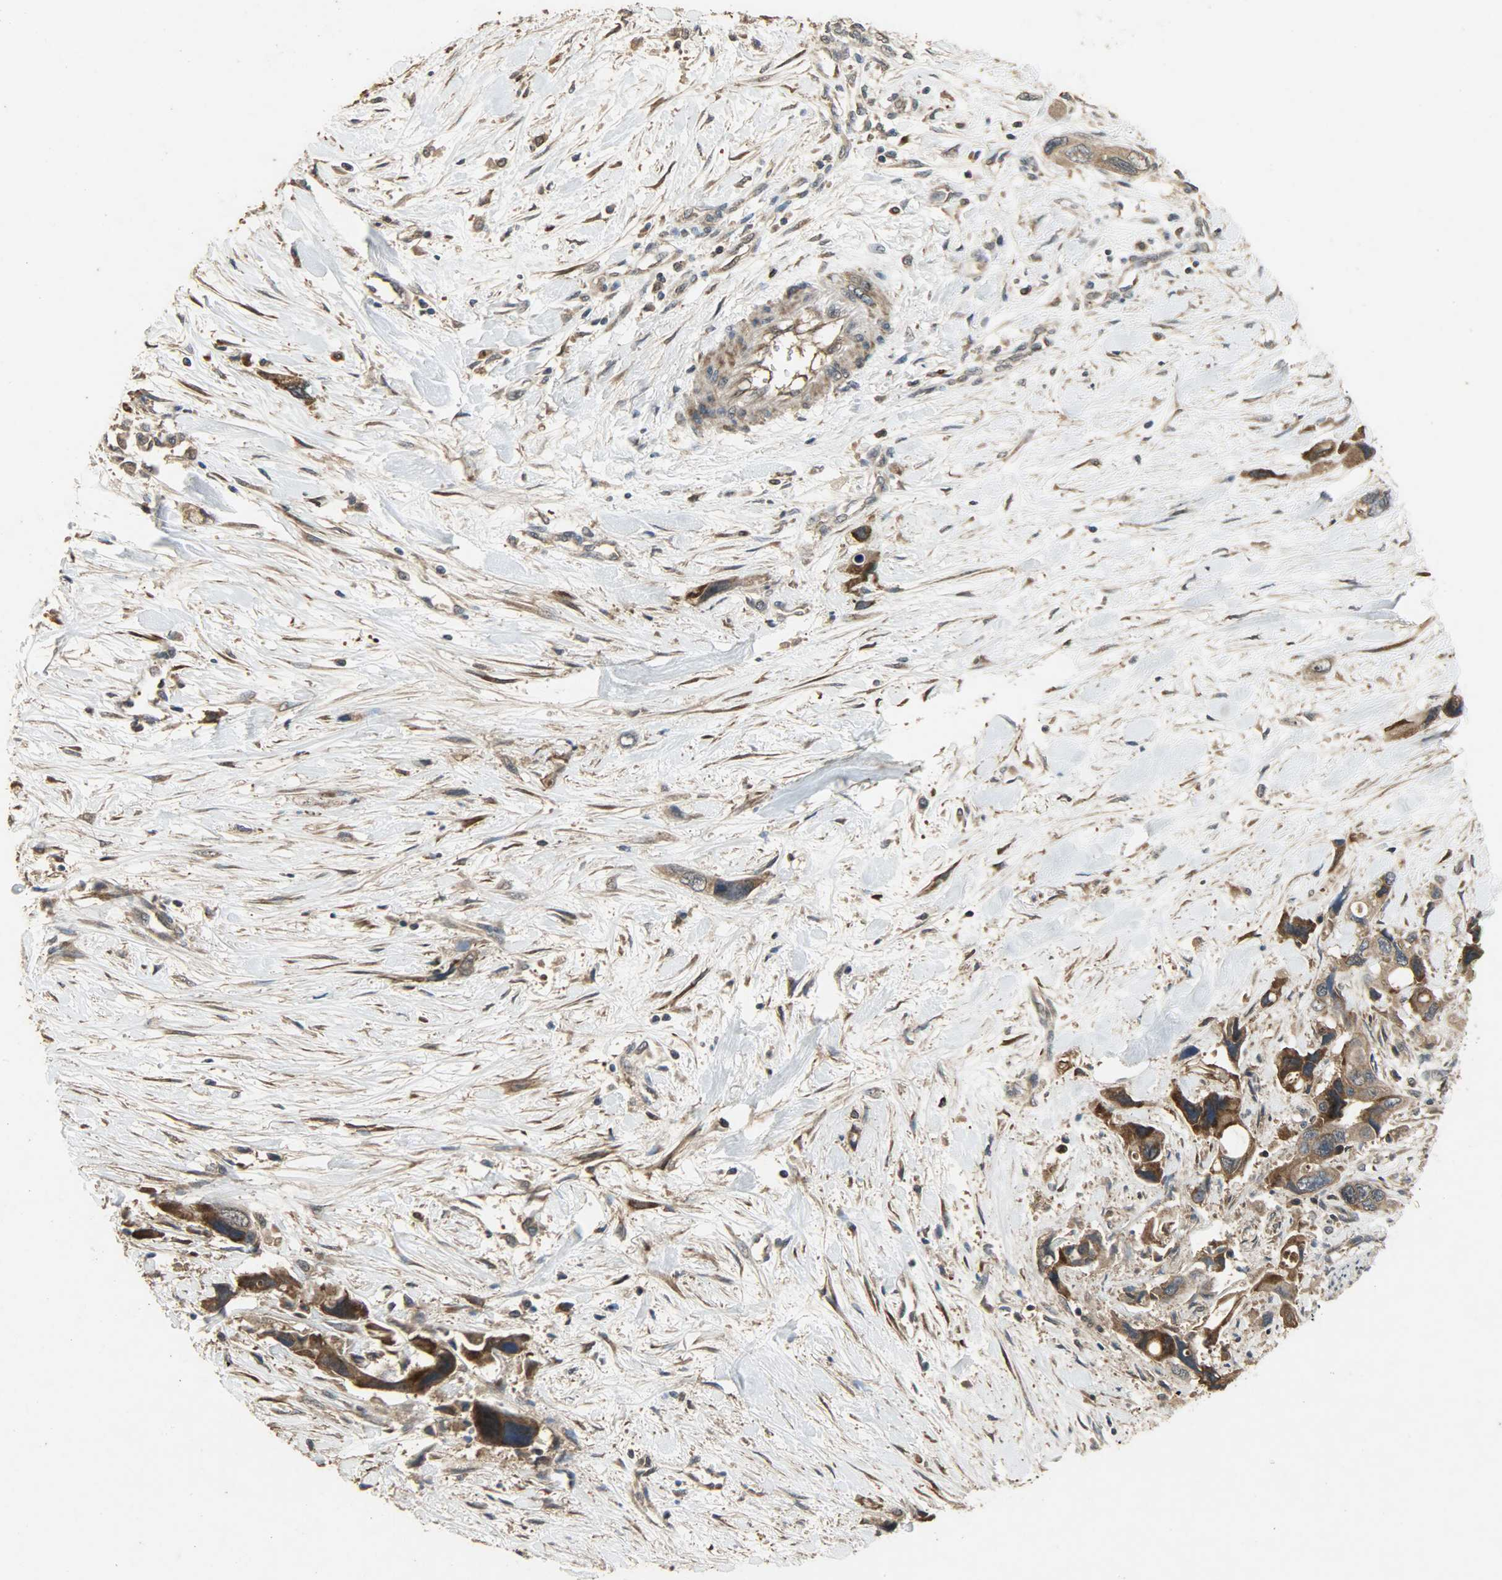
{"staining": {"intensity": "moderate", "quantity": ">75%", "location": "cytoplasmic/membranous"}, "tissue": "pancreatic cancer", "cell_type": "Tumor cells", "image_type": "cancer", "snomed": [{"axis": "morphology", "description": "Adenocarcinoma, NOS"}, {"axis": "topography", "description": "Pancreas"}], "caption": "There is medium levels of moderate cytoplasmic/membranous positivity in tumor cells of pancreatic adenocarcinoma, as demonstrated by immunohistochemical staining (brown color).", "gene": "CDKN2C", "patient": {"sex": "male", "age": 46}}